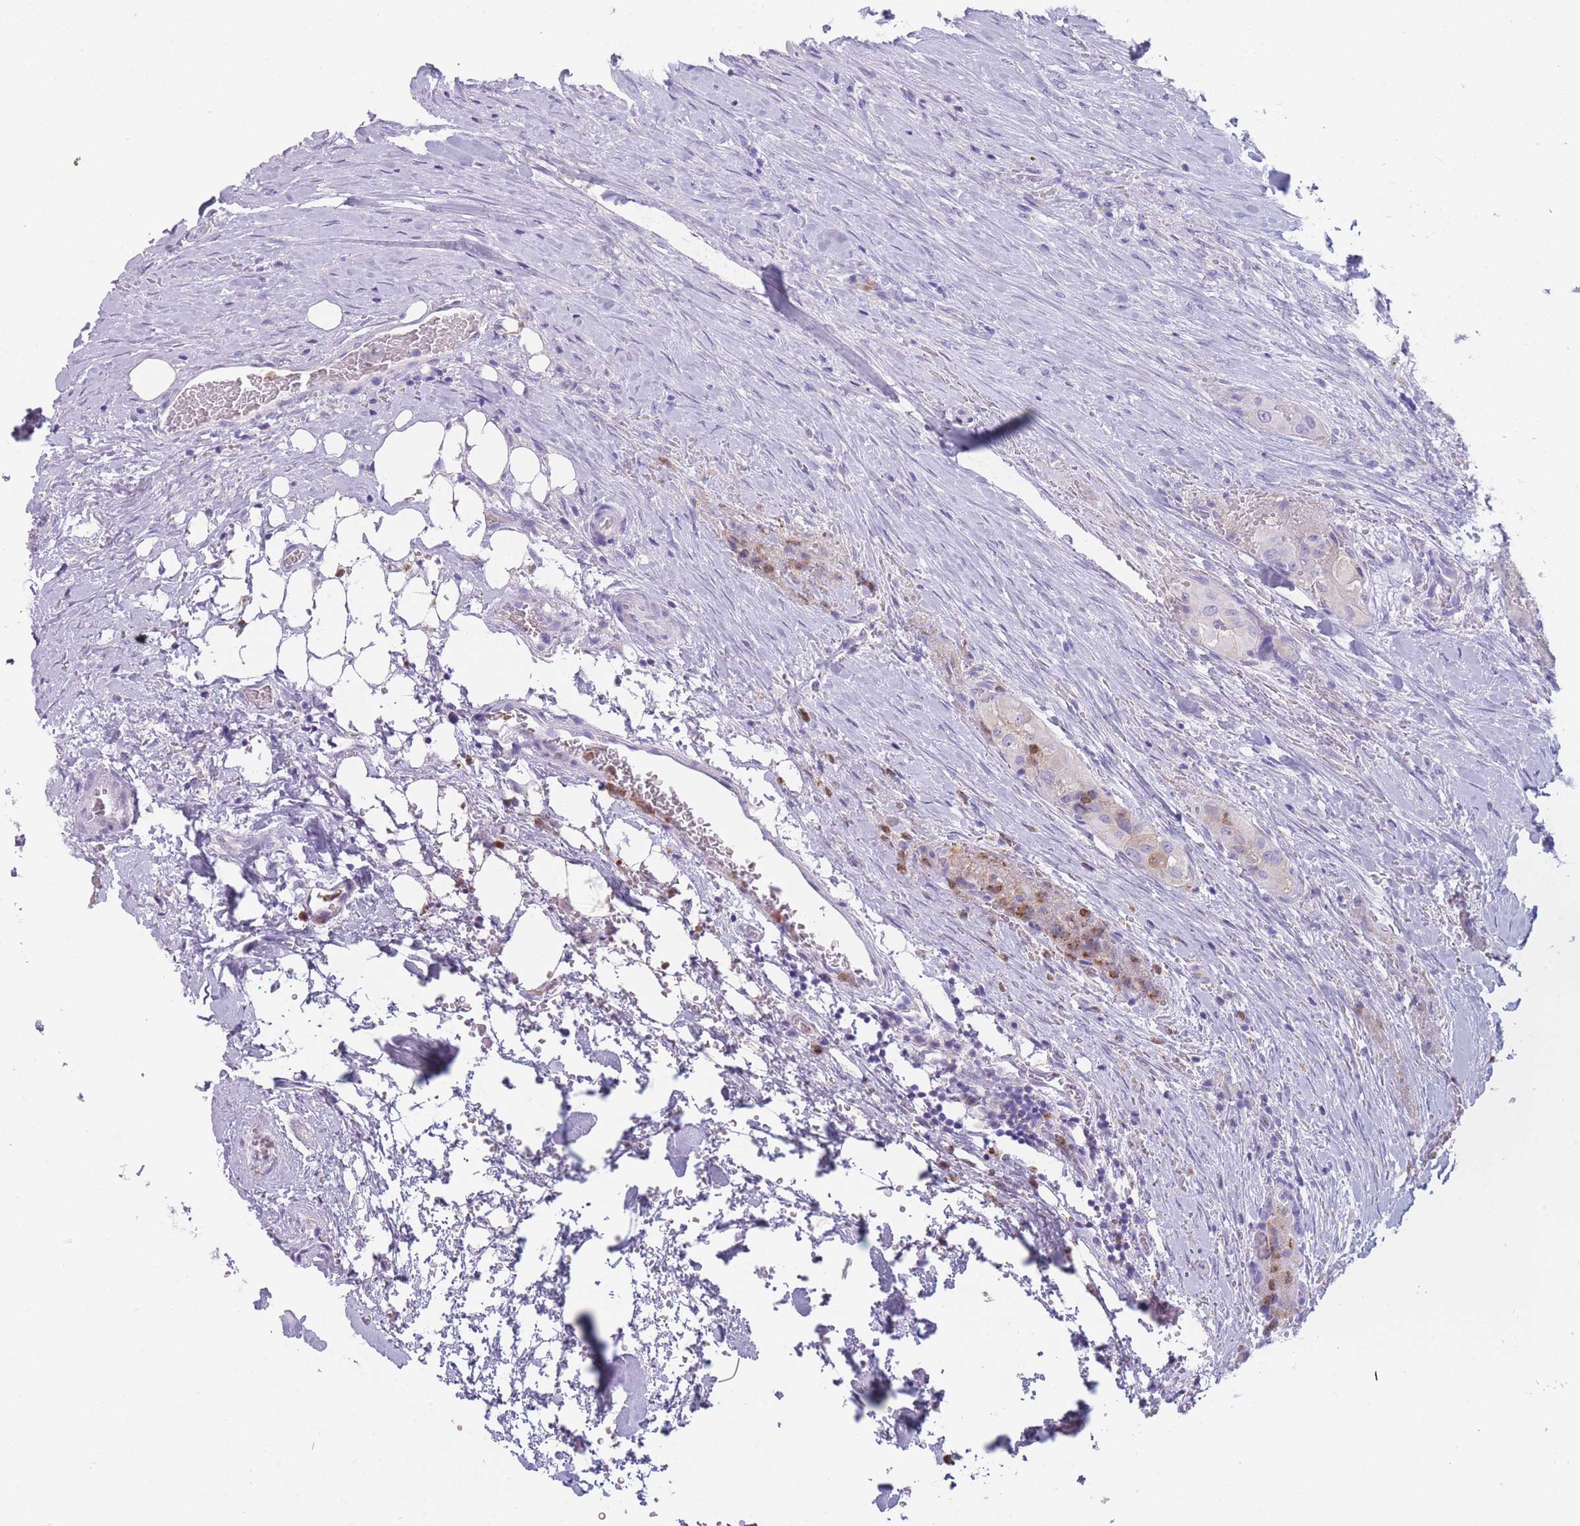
{"staining": {"intensity": "negative", "quantity": "none", "location": "none"}, "tissue": "thyroid cancer", "cell_type": "Tumor cells", "image_type": "cancer", "snomed": [{"axis": "morphology", "description": "Papillary adenocarcinoma, NOS"}, {"axis": "topography", "description": "Thyroid gland"}], "caption": "IHC of papillary adenocarcinoma (thyroid) exhibits no staining in tumor cells.", "gene": "ZNF627", "patient": {"sex": "female", "age": 59}}